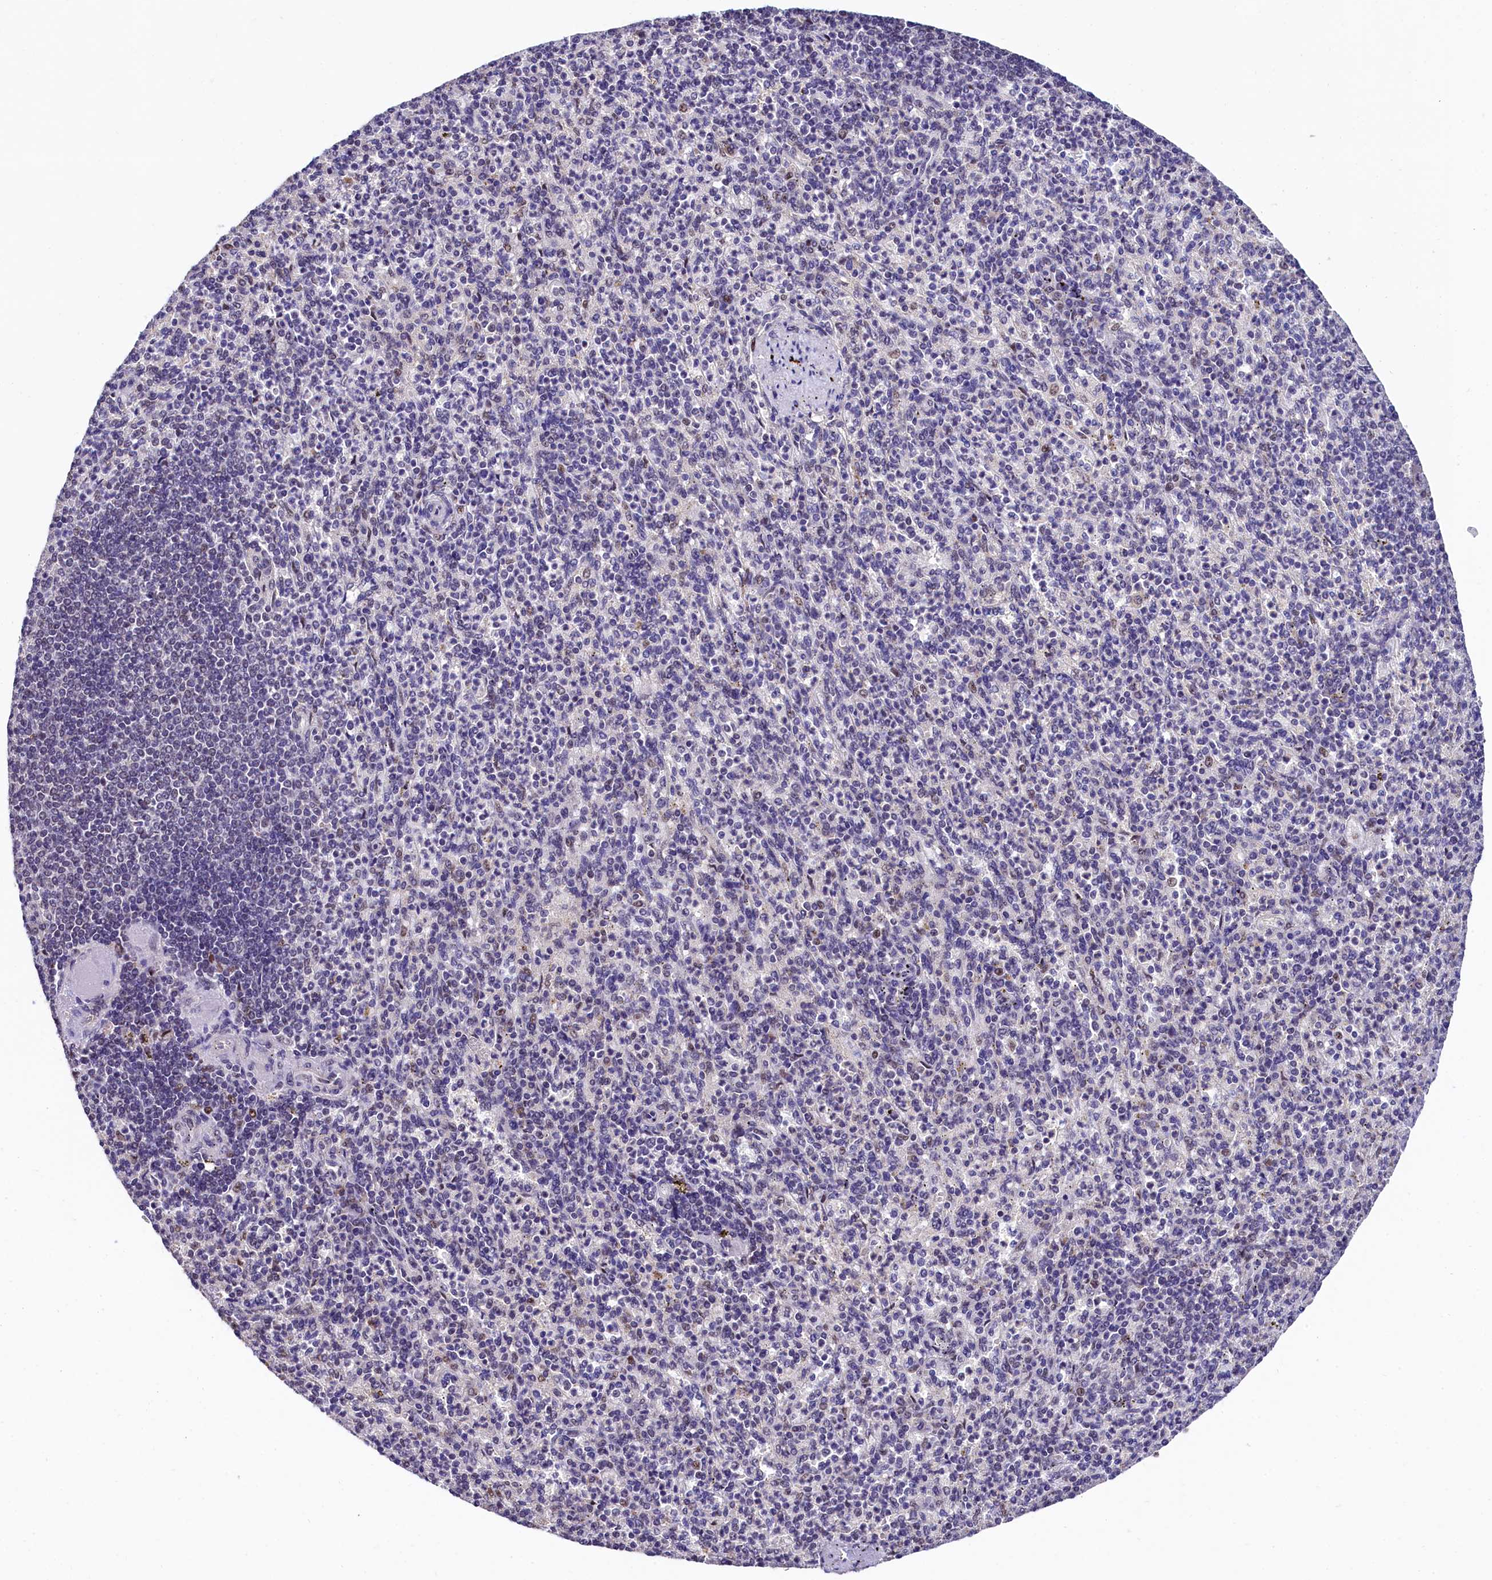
{"staining": {"intensity": "strong", "quantity": "<25%", "location": "nuclear"}, "tissue": "spleen", "cell_type": "Cells in red pulp", "image_type": "normal", "snomed": [{"axis": "morphology", "description": "Normal tissue, NOS"}, {"axis": "topography", "description": "Spleen"}], "caption": "A brown stain labels strong nuclear expression of a protein in cells in red pulp of normal spleen.", "gene": "HECTD4", "patient": {"sex": "female", "age": 74}}